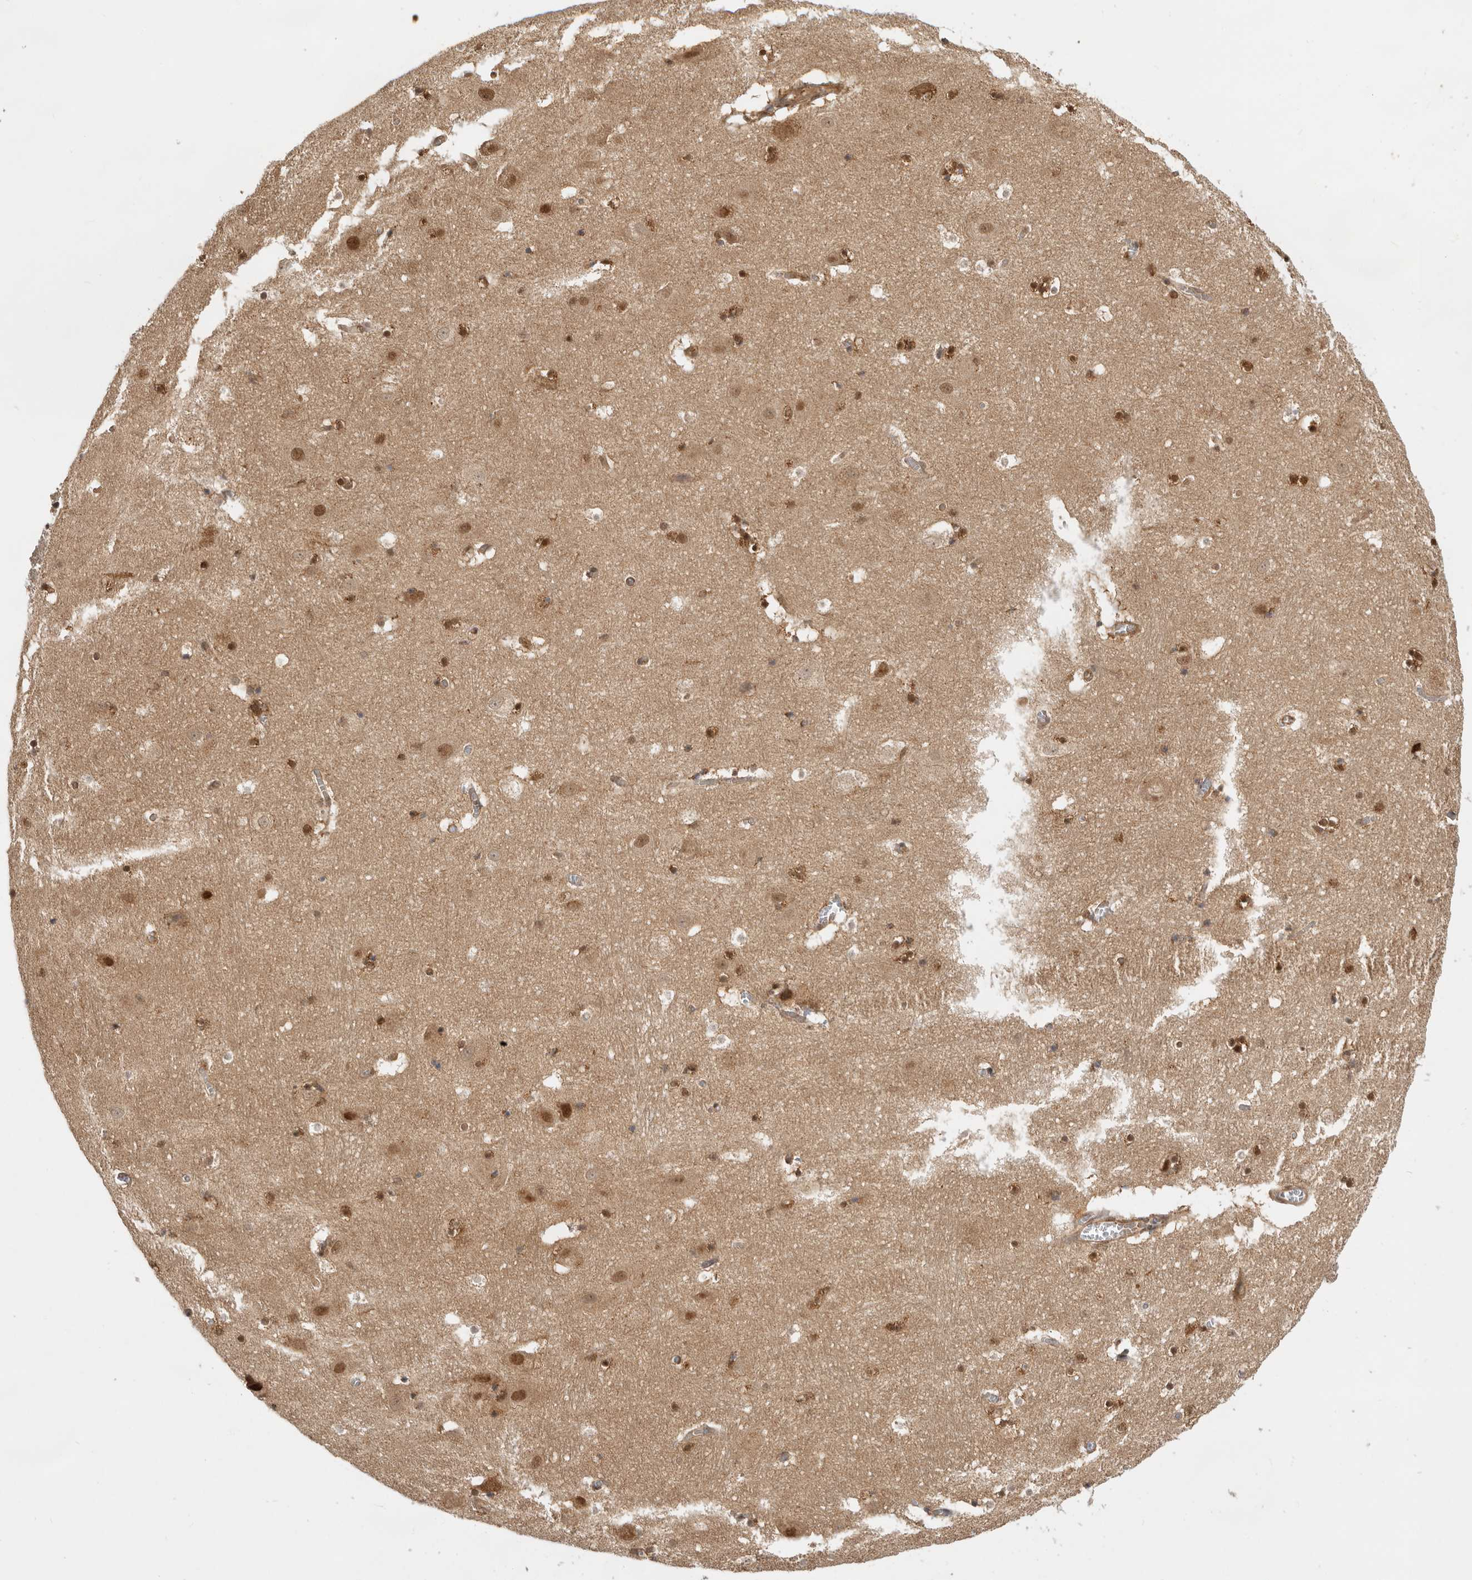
{"staining": {"intensity": "moderate", "quantity": ">75%", "location": "nuclear"}, "tissue": "hippocampus", "cell_type": "Glial cells", "image_type": "normal", "snomed": [{"axis": "morphology", "description": "Normal tissue, NOS"}, {"axis": "topography", "description": "Hippocampus"}], "caption": "Immunohistochemical staining of unremarkable hippocampus exhibits moderate nuclear protein positivity in approximately >75% of glial cells. Nuclei are stained in blue.", "gene": "ADPRS", "patient": {"sex": "male", "age": 45}}